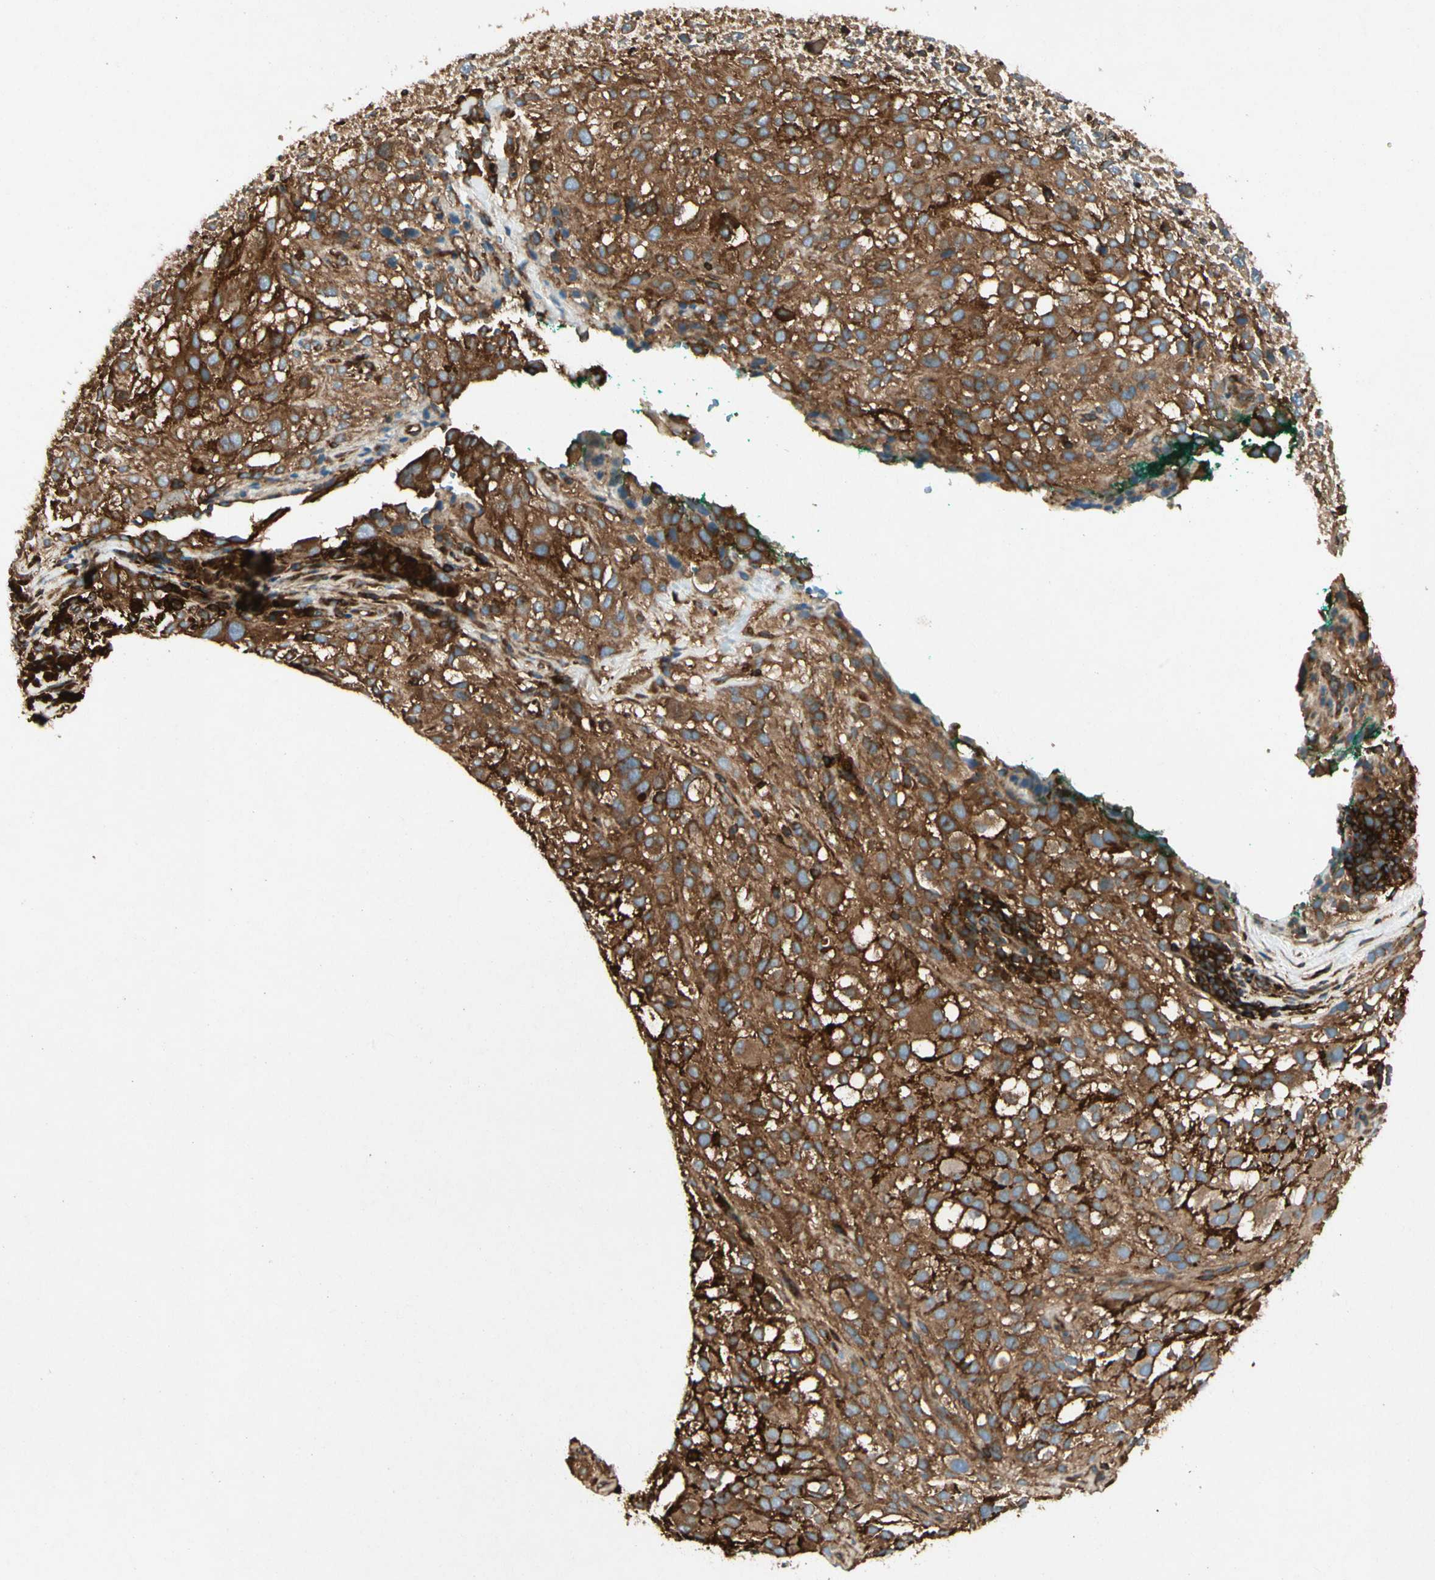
{"staining": {"intensity": "strong", "quantity": ">75%", "location": "cytoplasmic/membranous"}, "tissue": "melanoma", "cell_type": "Tumor cells", "image_type": "cancer", "snomed": [{"axis": "morphology", "description": "Necrosis, NOS"}, {"axis": "morphology", "description": "Malignant melanoma, NOS"}, {"axis": "topography", "description": "Skin"}], "caption": "Malignant melanoma was stained to show a protein in brown. There is high levels of strong cytoplasmic/membranous expression in about >75% of tumor cells. The protein is stained brown, and the nuclei are stained in blue (DAB (3,3'-diaminobenzidine) IHC with brightfield microscopy, high magnification).", "gene": "ARPC2", "patient": {"sex": "female", "age": 87}}